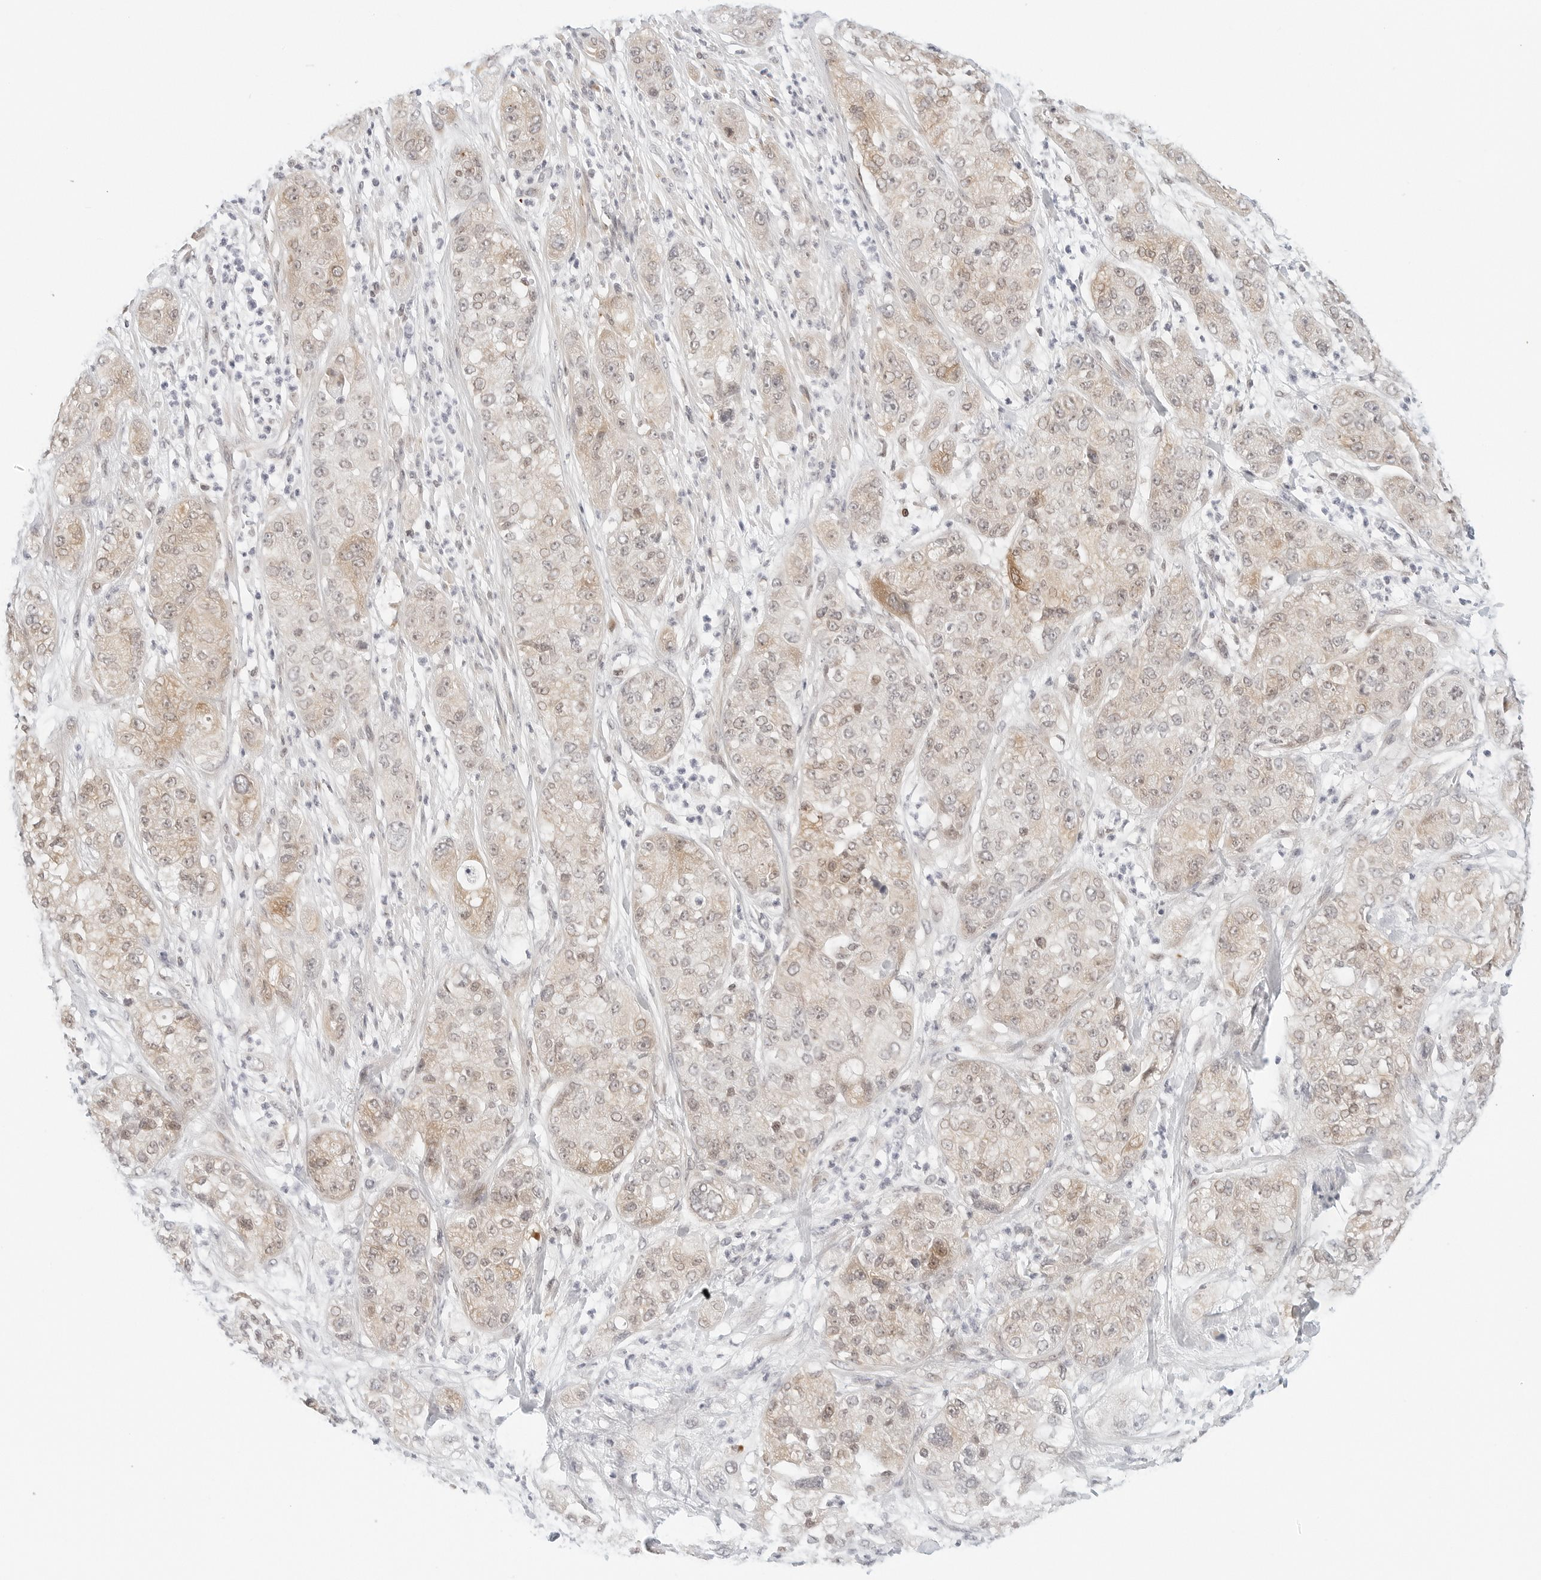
{"staining": {"intensity": "weak", "quantity": "25%-75%", "location": "cytoplasmic/membranous,nuclear"}, "tissue": "pancreatic cancer", "cell_type": "Tumor cells", "image_type": "cancer", "snomed": [{"axis": "morphology", "description": "Adenocarcinoma, NOS"}, {"axis": "topography", "description": "Pancreas"}], "caption": "Protein expression analysis of human pancreatic cancer reveals weak cytoplasmic/membranous and nuclear staining in about 25%-75% of tumor cells.", "gene": "PARP10", "patient": {"sex": "female", "age": 78}}